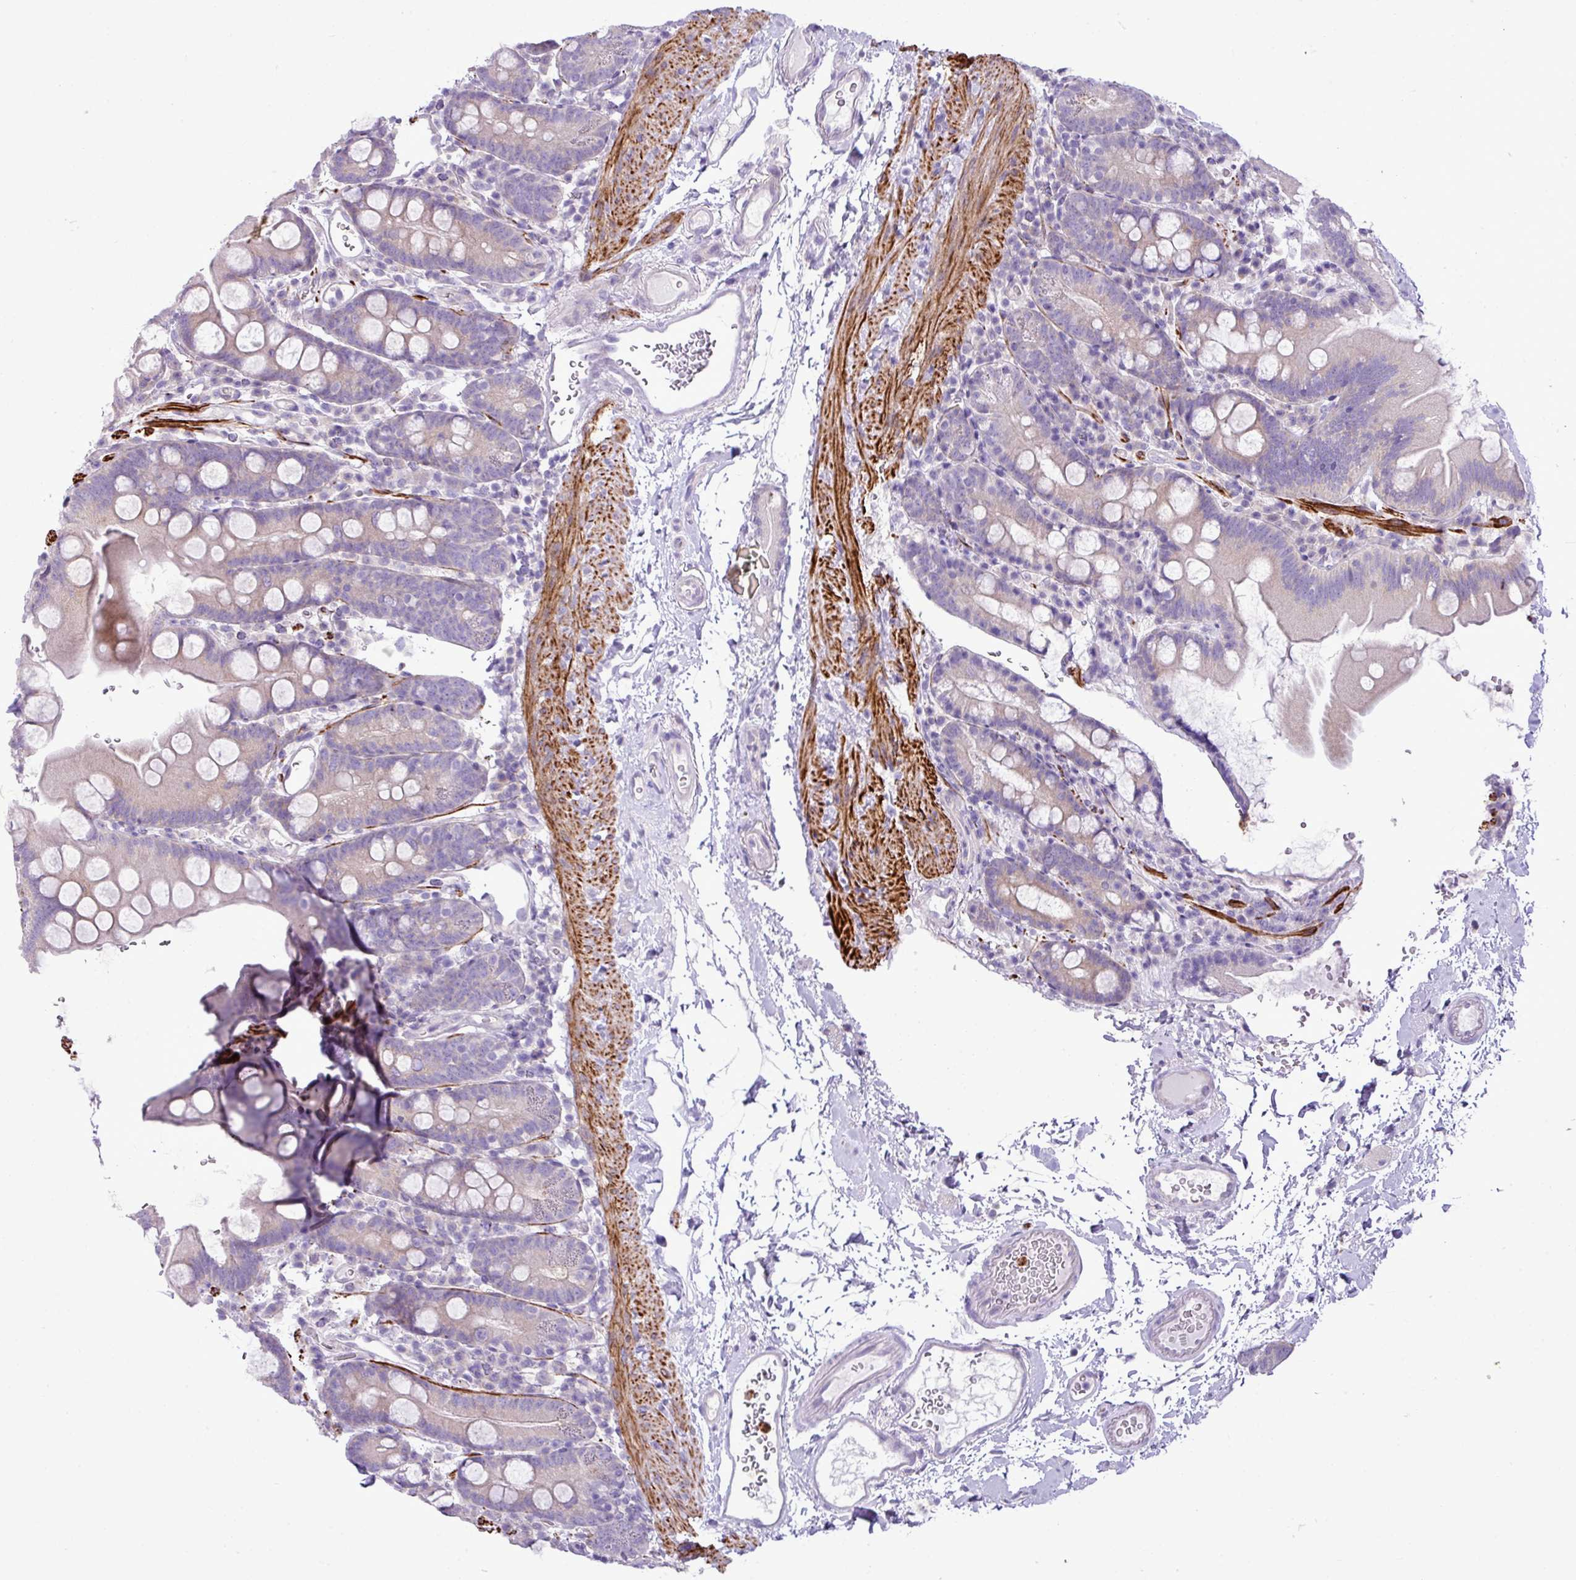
{"staining": {"intensity": "negative", "quantity": "none", "location": "none"}, "tissue": "small intestine", "cell_type": "Glandular cells", "image_type": "normal", "snomed": [{"axis": "morphology", "description": "Normal tissue, NOS"}, {"axis": "topography", "description": "Small intestine"}], "caption": "Glandular cells are negative for brown protein staining in normal small intestine. (DAB immunohistochemistry, high magnification).", "gene": "ZSCAN5A", "patient": {"sex": "female", "age": 68}}